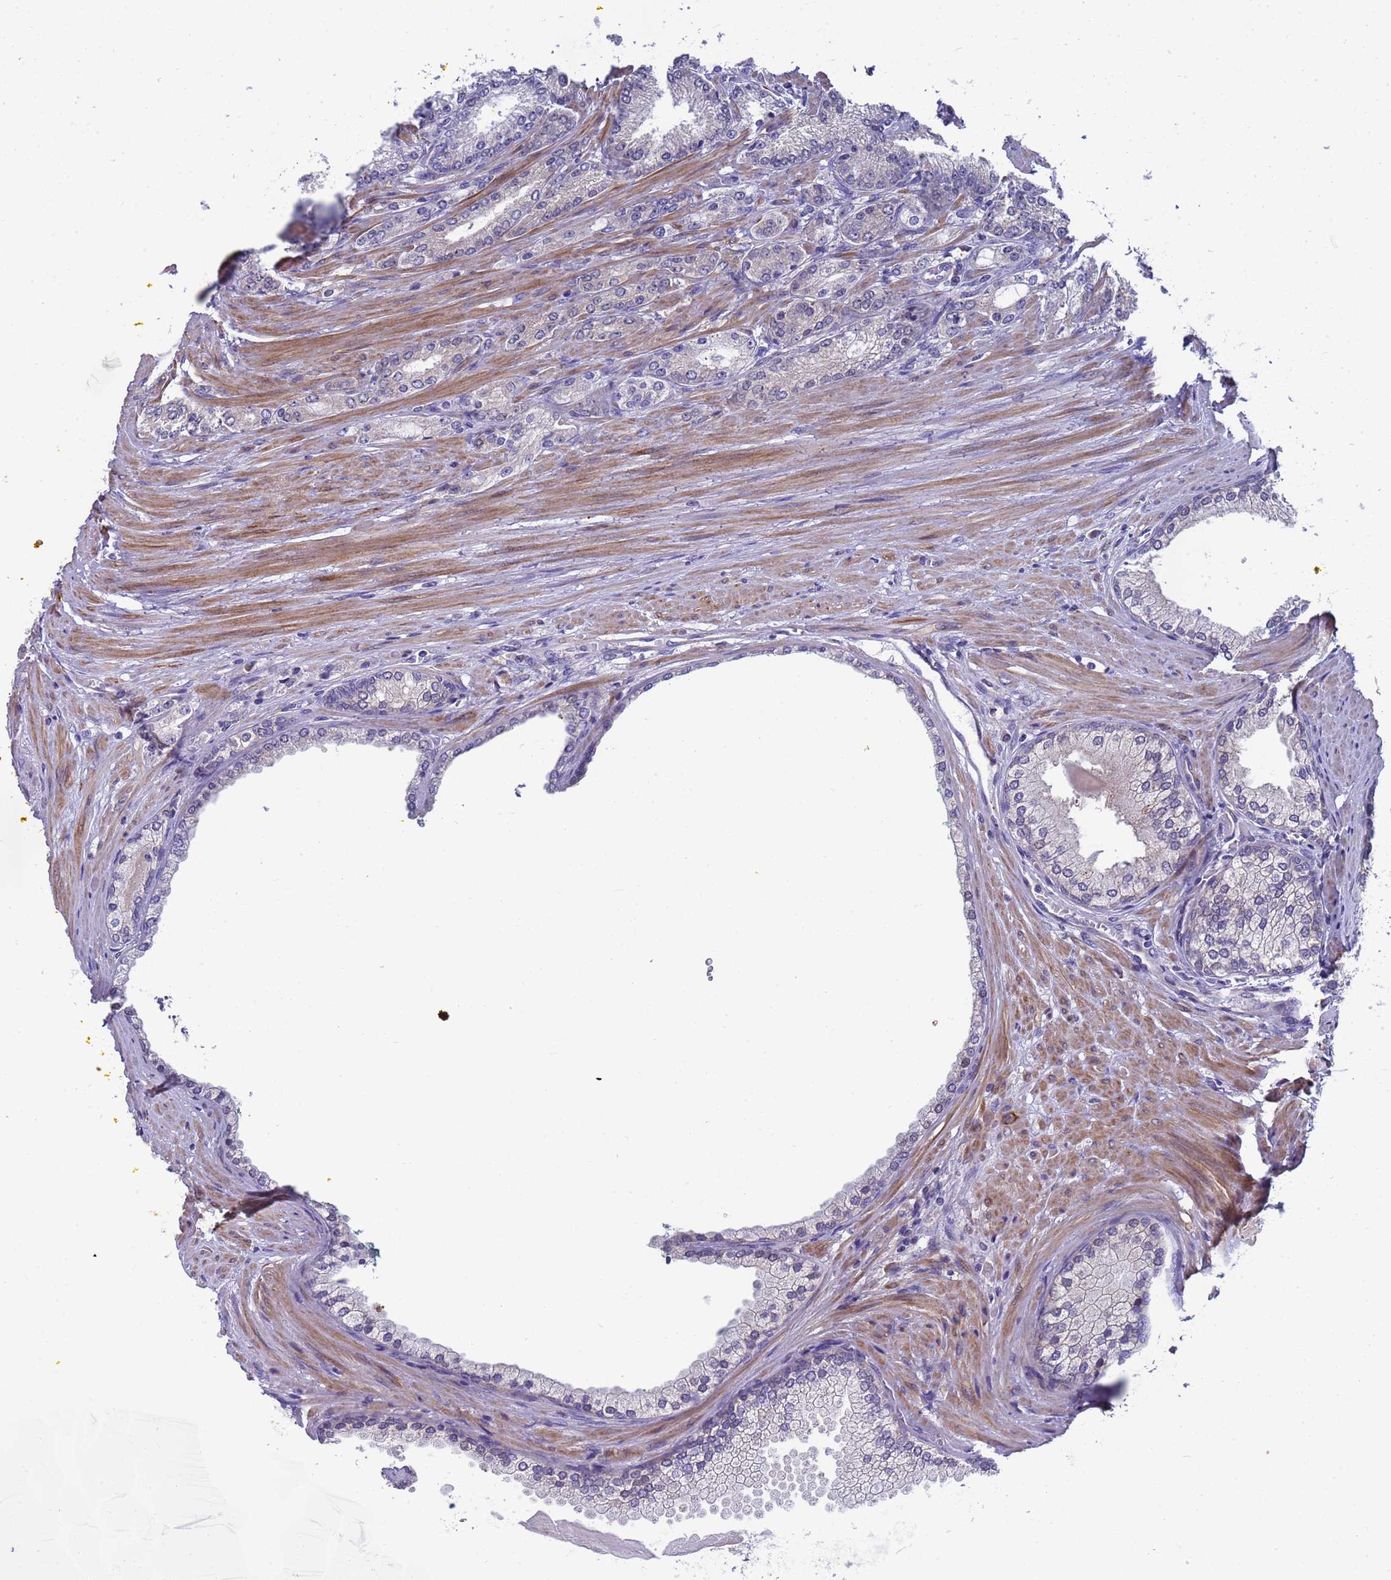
{"staining": {"intensity": "negative", "quantity": "none", "location": "none"}, "tissue": "prostate cancer", "cell_type": "Tumor cells", "image_type": "cancer", "snomed": [{"axis": "morphology", "description": "Adenocarcinoma, High grade"}, {"axis": "topography", "description": "Prostate"}], "caption": "Adenocarcinoma (high-grade) (prostate) was stained to show a protein in brown. There is no significant expression in tumor cells. (Immunohistochemistry (ihc), brightfield microscopy, high magnification).", "gene": "ENOSF1", "patient": {"sex": "male", "age": 66}}